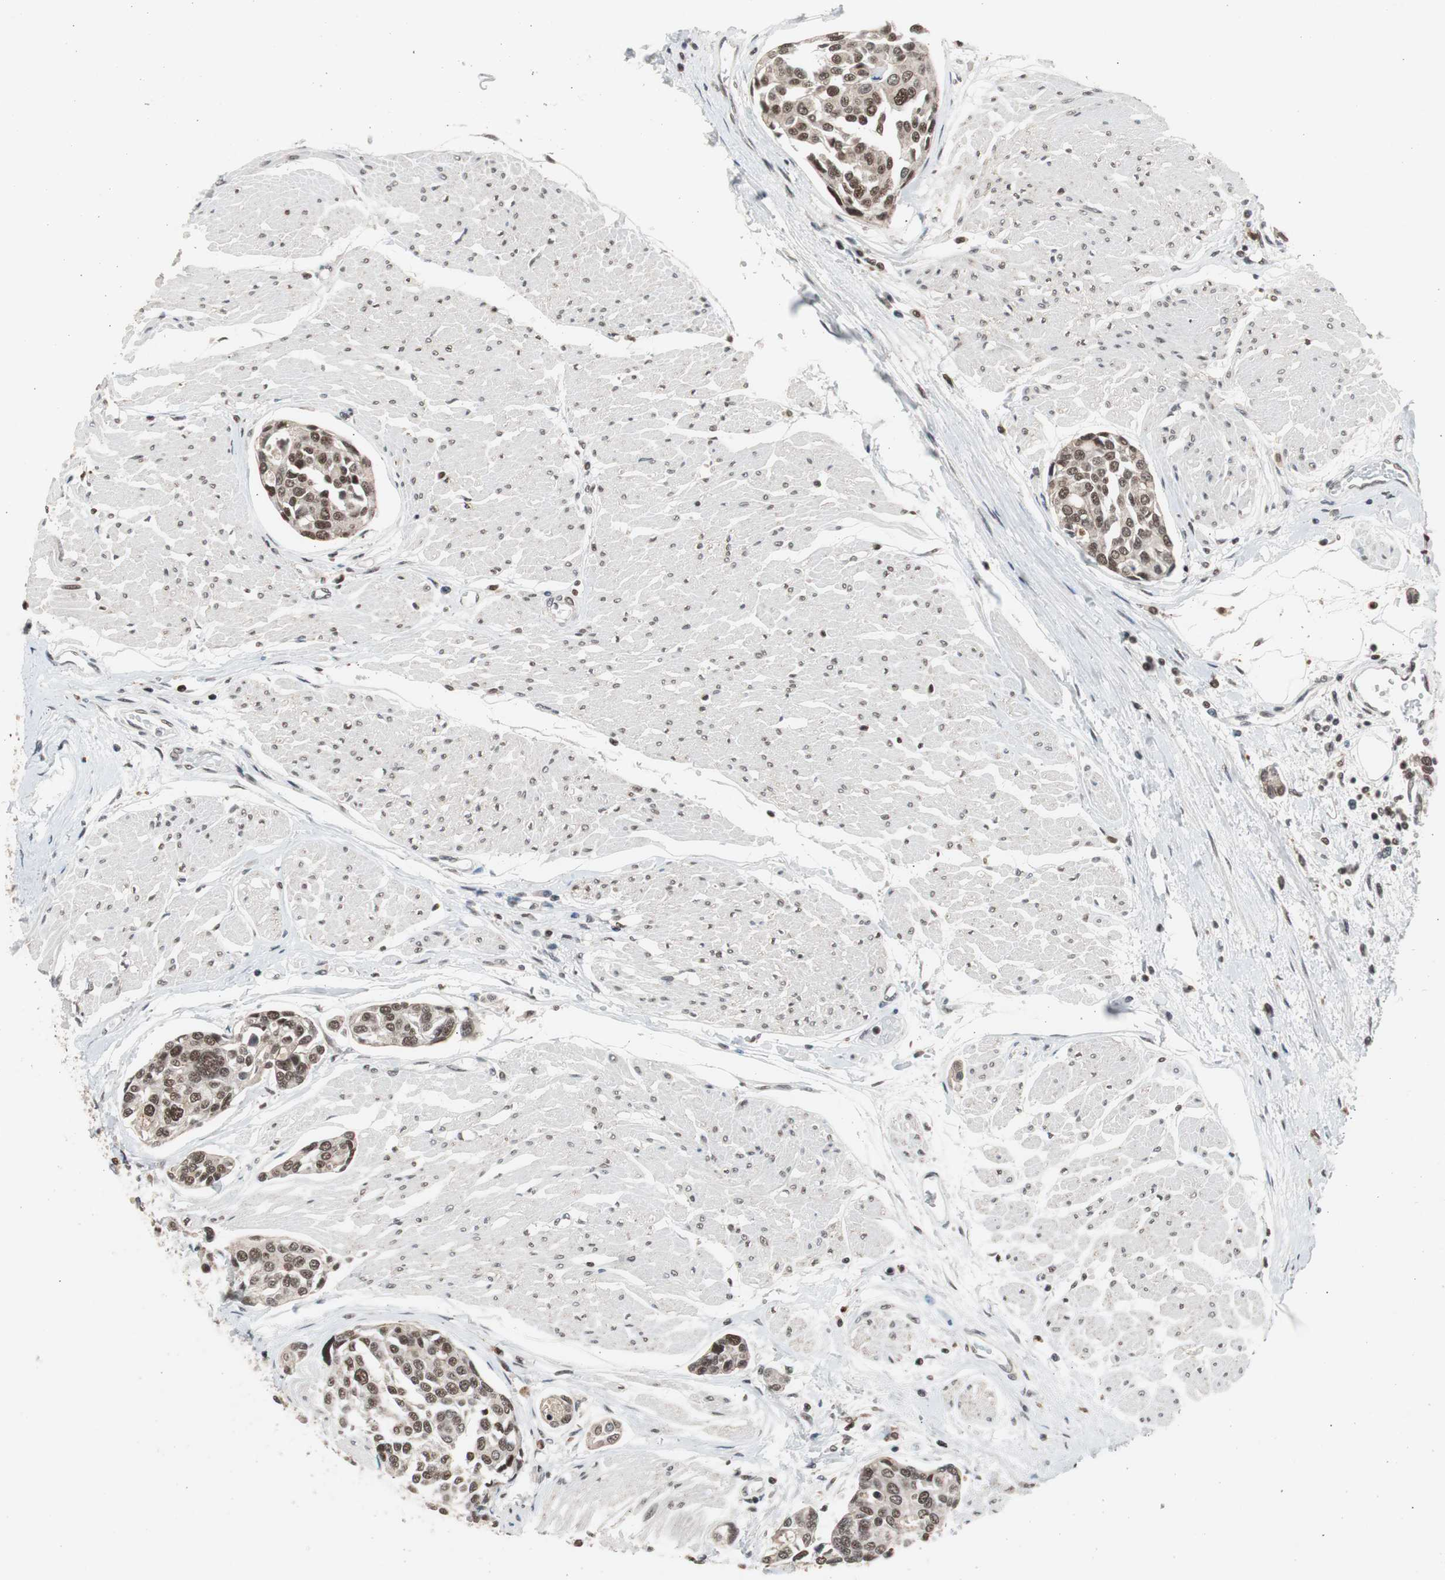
{"staining": {"intensity": "moderate", "quantity": ">75%", "location": "nuclear"}, "tissue": "urothelial cancer", "cell_type": "Tumor cells", "image_type": "cancer", "snomed": [{"axis": "morphology", "description": "Urothelial carcinoma, High grade"}, {"axis": "topography", "description": "Urinary bladder"}], "caption": "There is medium levels of moderate nuclear staining in tumor cells of urothelial cancer, as demonstrated by immunohistochemical staining (brown color).", "gene": "RPA1", "patient": {"sex": "male", "age": 78}}